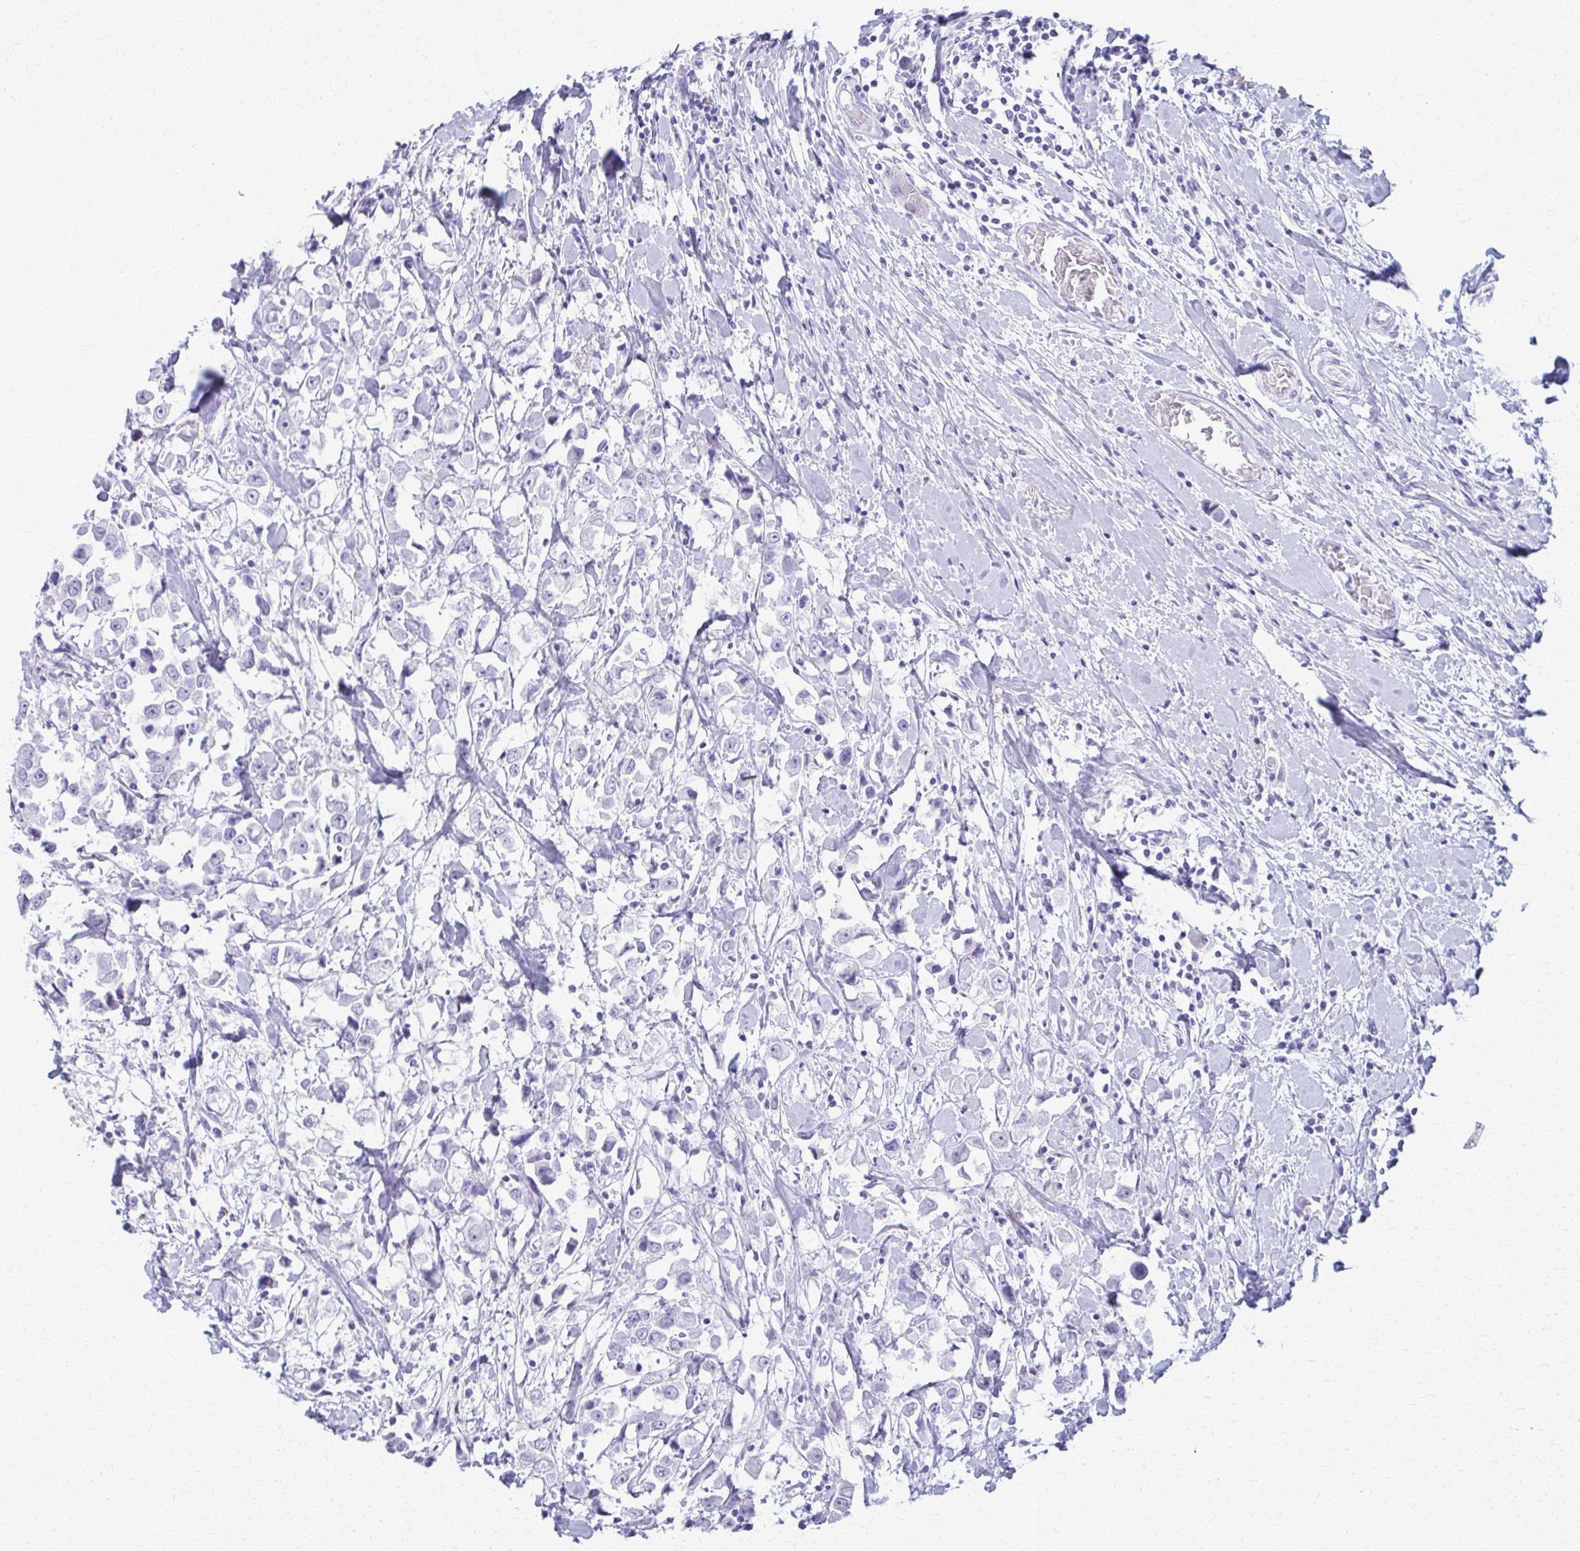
{"staining": {"intensity": "negative", "quantity": "none", "location": "none"}, "tissue": "breast cancer", "cell_type": "Tumor cells", "image_type": "cancer", "snomed": [{"axis": "morphology", "description": "Duct carcinoma"}, {"axis": "topography", "description": "Breast"}], "caption": "Tumor cells show no significant positivity in breast cancer (intraductal carcinoma).", "gene": "ACSM2B", "patient": {"sex": "female", "age": 61}}